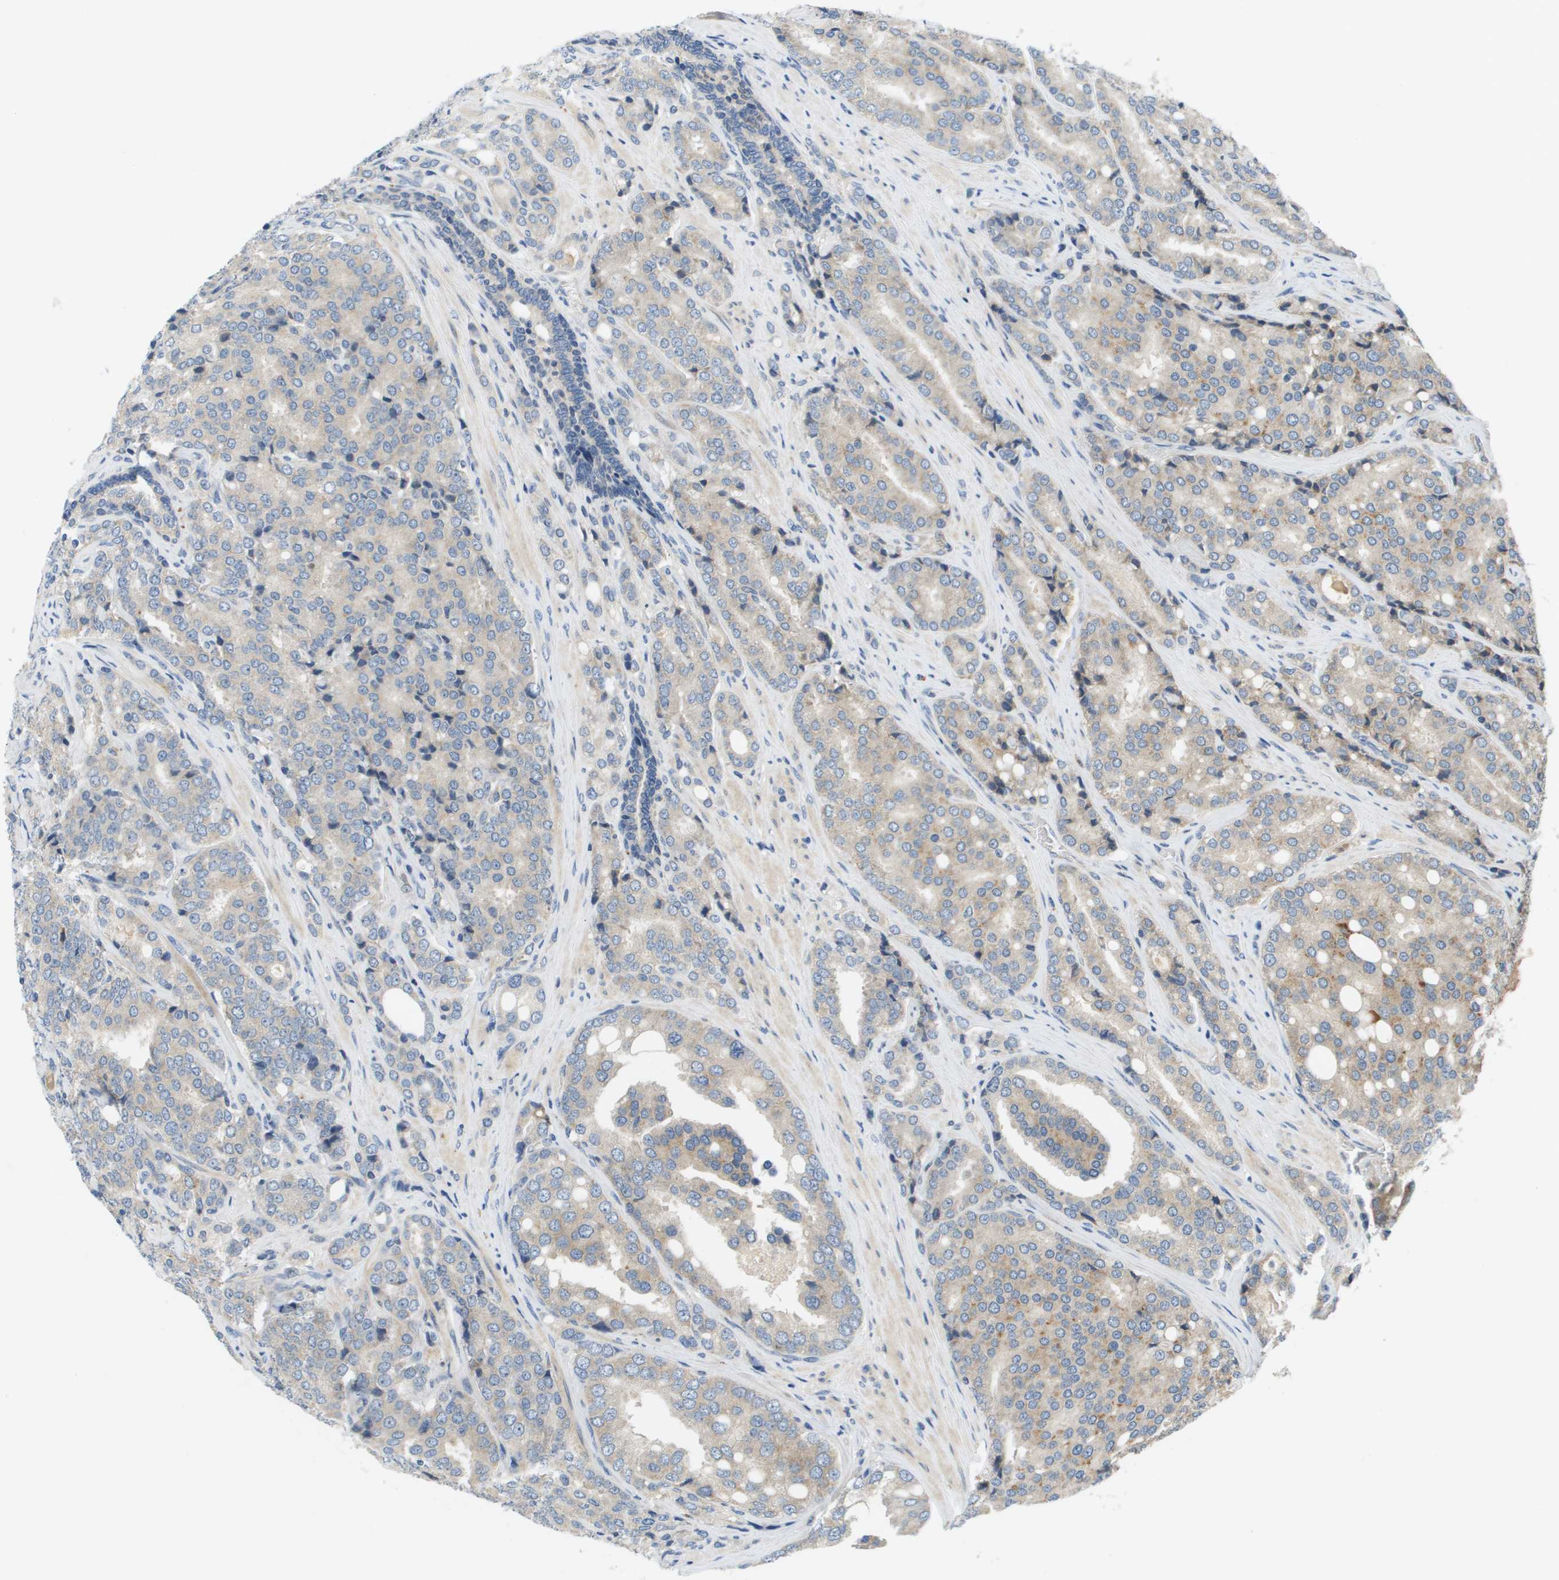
{"staining": {"intensity": "weak", "quantity": "<25%", "location": "cytoplasmic/membranous"}, "tissue": "prostate cancer", "cell_type": "Tumor cells", "image_type": "cancer", "snomed": [{"axis": "morphology", "description": "Adenocarcinoma, High grade"}, {"axis": "topography", "description": "Prostate"}], "caption": "Immunohistochemistry of adenocarcinoma (high-grade) (prostate) shows no positivity in tumor cells.", "gene": "SLC25A20", "patient": {"sex": "male", "age": 50}}